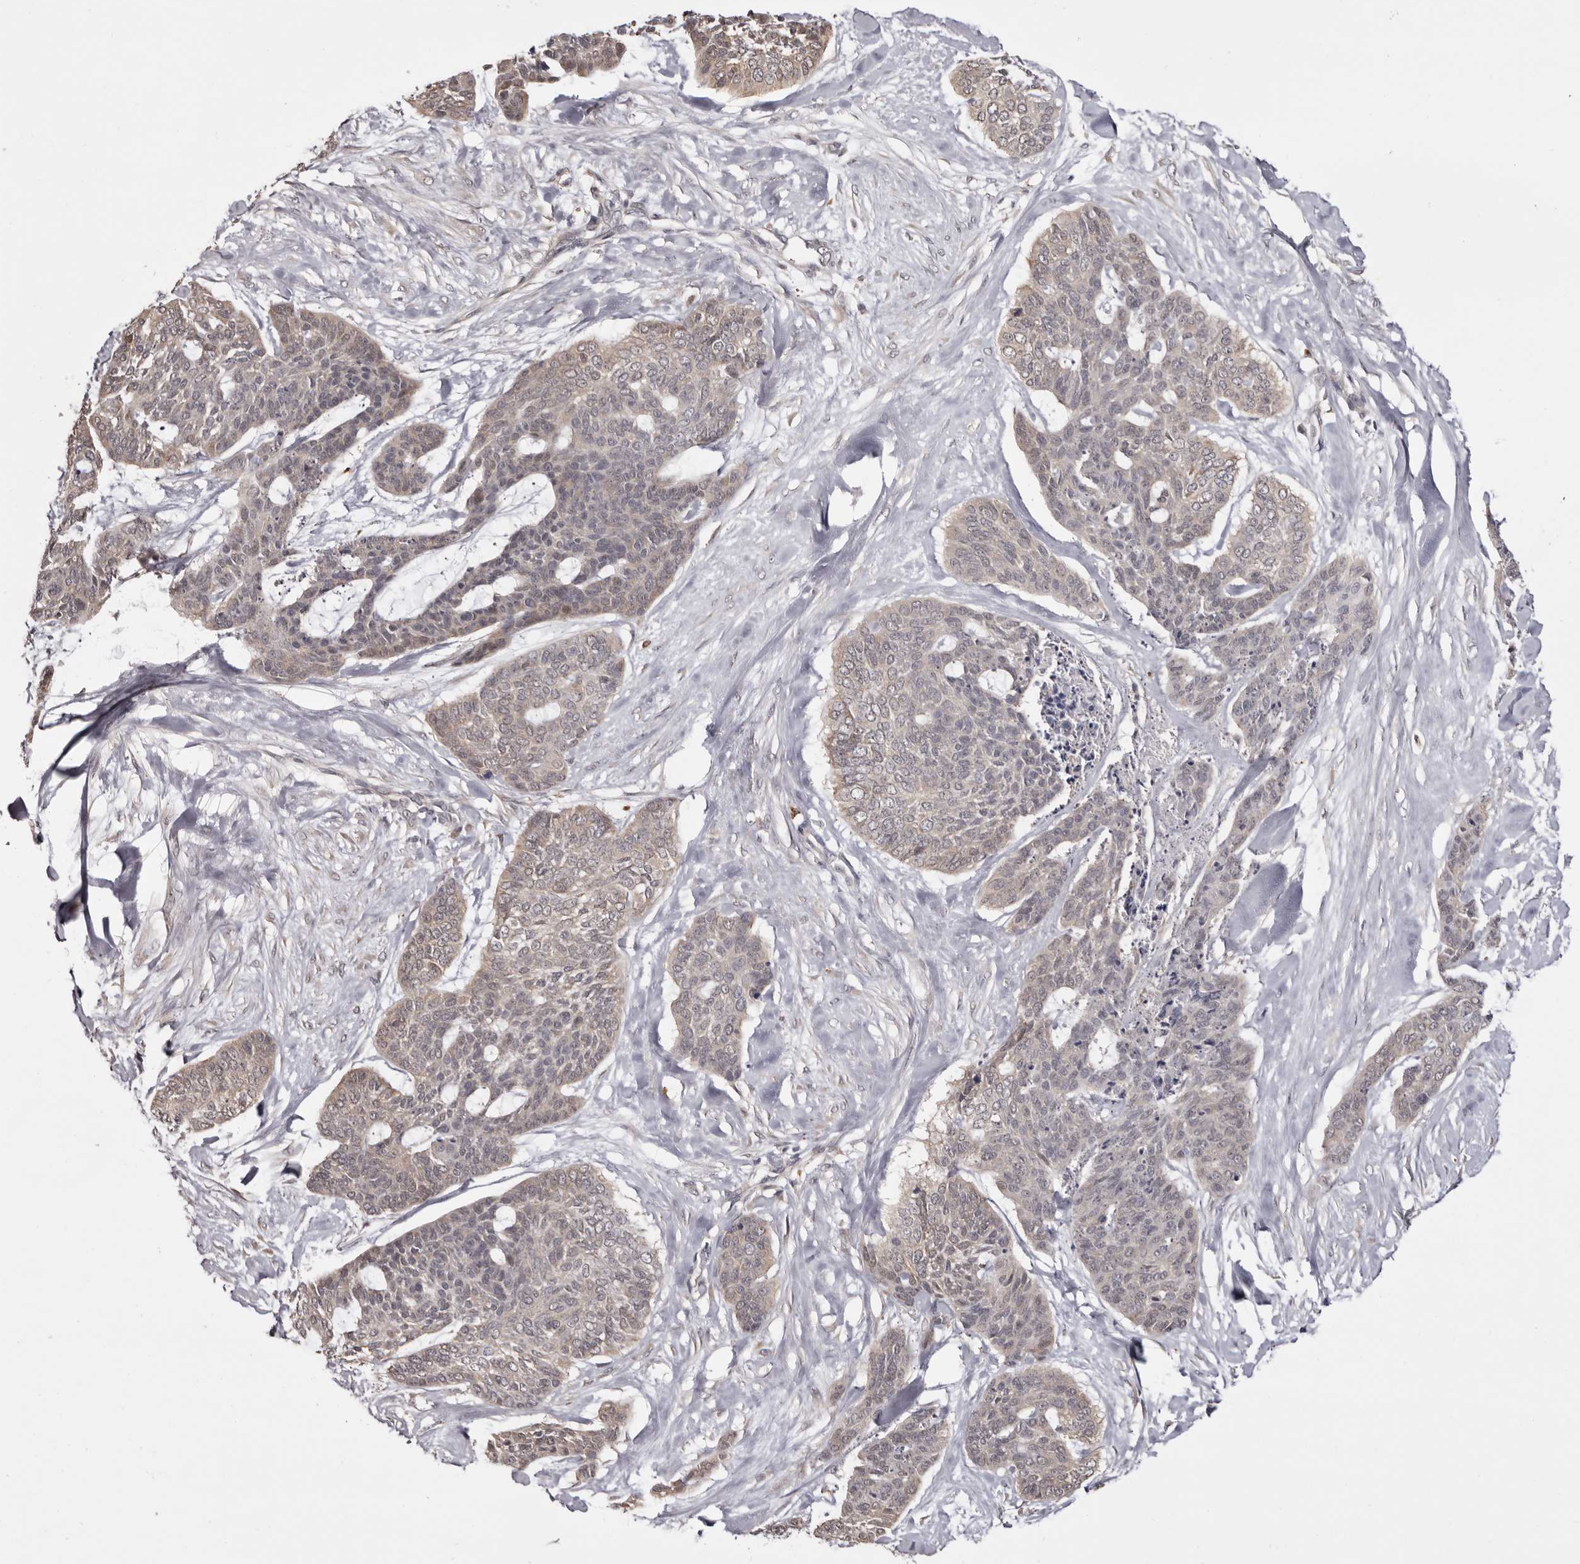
{"staining": {"intensity": "negative", "quantity": "none", "location": "none"}, "tissue": "skin cancer", "cell_type": "Tumor cells", "image_type": "cancer", "snomed": [{"axis": "morphology", "description": "Basal cell carcinoma"}, {"axis": "topography", "description": "Skin"}], "caption": "IHC histopathology image of neoplastic tissue: human skin basal cell carcinoma stained with DAB (3,3'-diaminobenzidine) displays no significant protein positivity in tumor cells.", "gene": "TNNI1", "patient": {"sex": "female", "age": 64}}